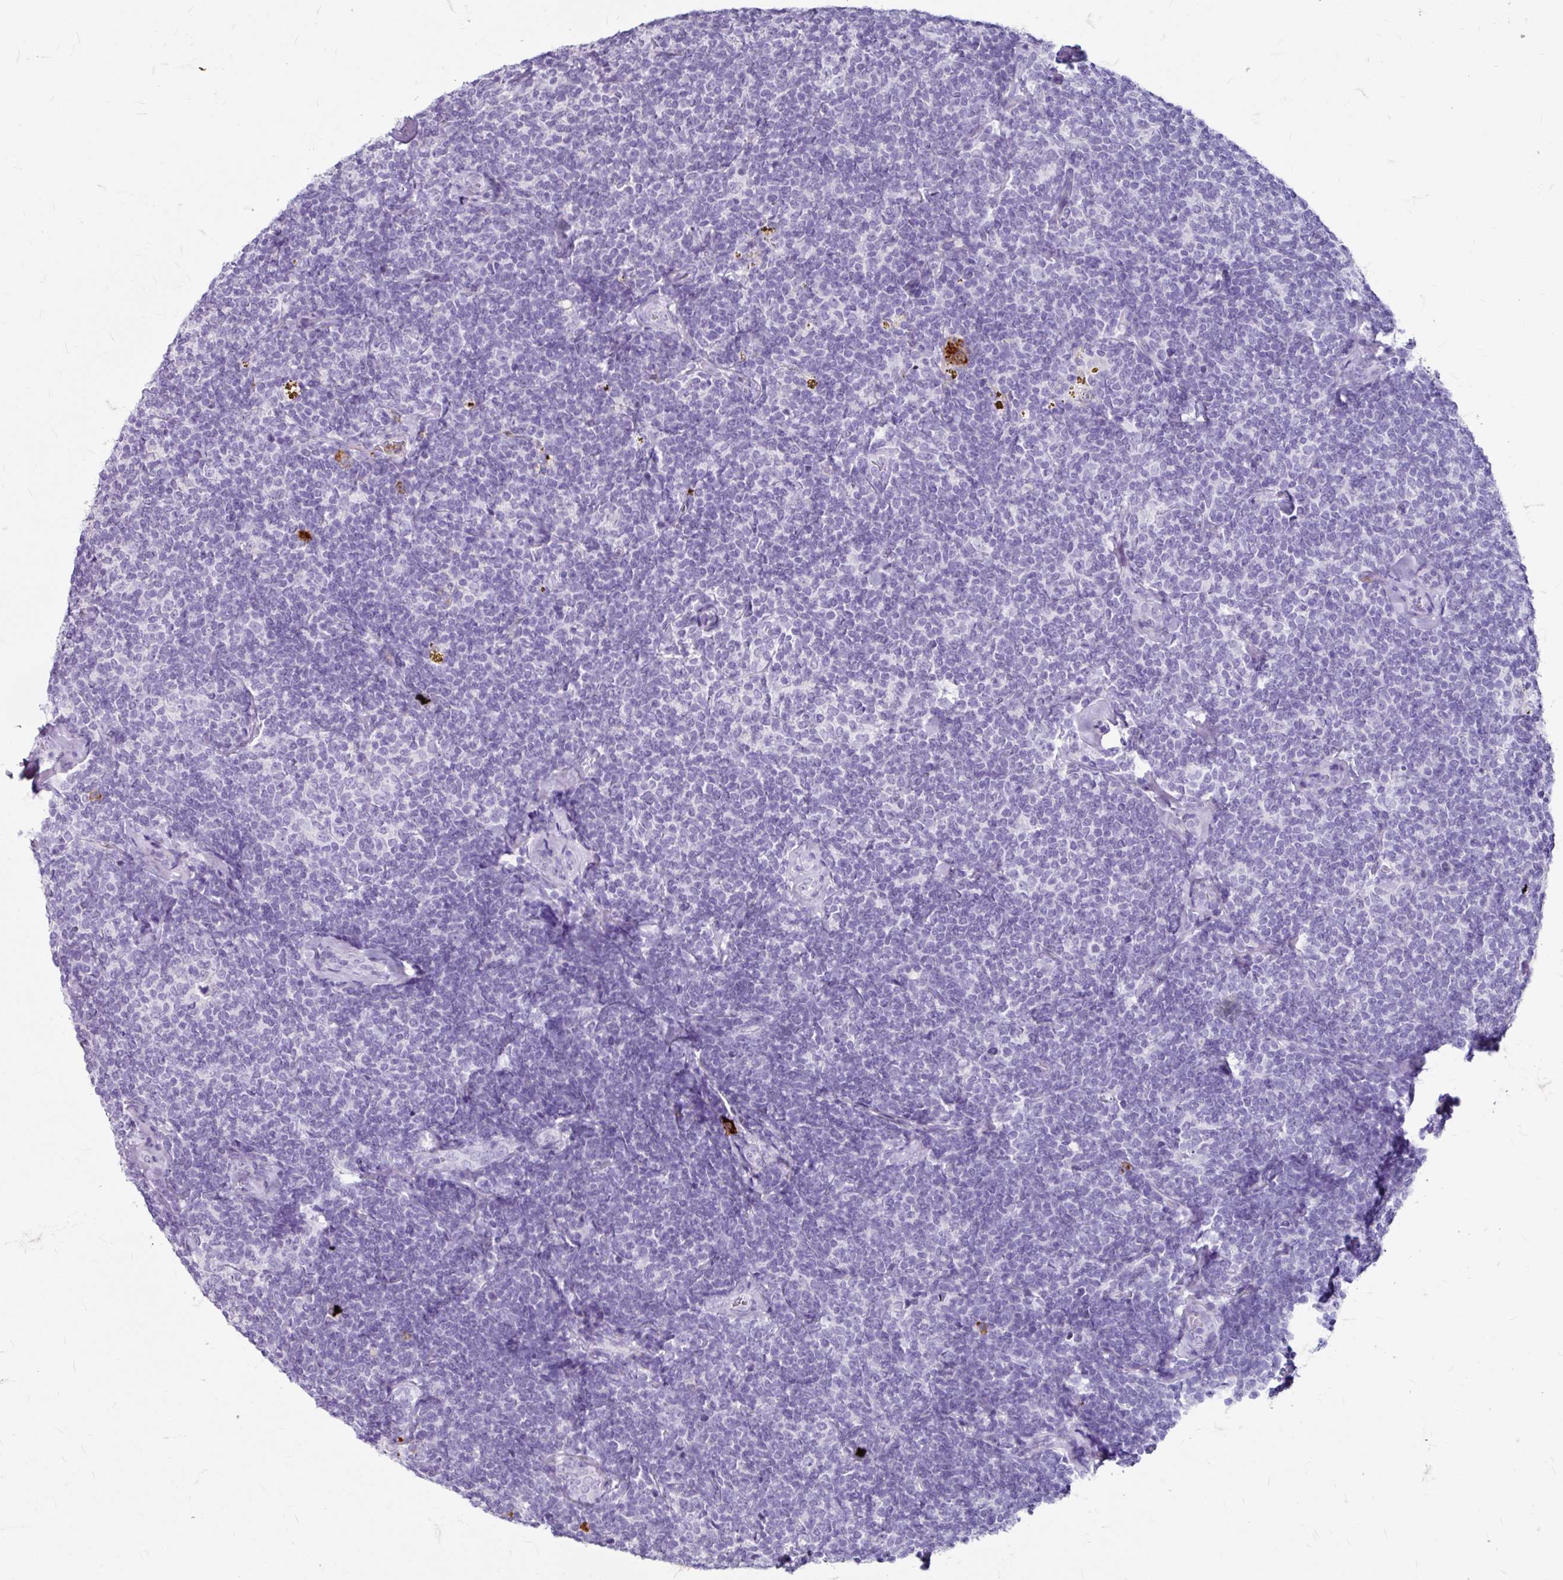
{"staining": {"intensity": "negative", "quantity": "none", "location": "none"}, "tissue": "lymphoma", "cell_type": "Tumor cells", "image_type": "cancer", "snomed": [{"axis": "morphology", "description": "Malignant lymphoma, non-Hodgkin's type, Low grade"}, {"axis": "topography", "description": "Lymph node"}], "caption": "There is no significant staining in tumor cells of lymphoma.", "gene": "ANKRD1", "patient": {"sex": "female", "age": 56}}